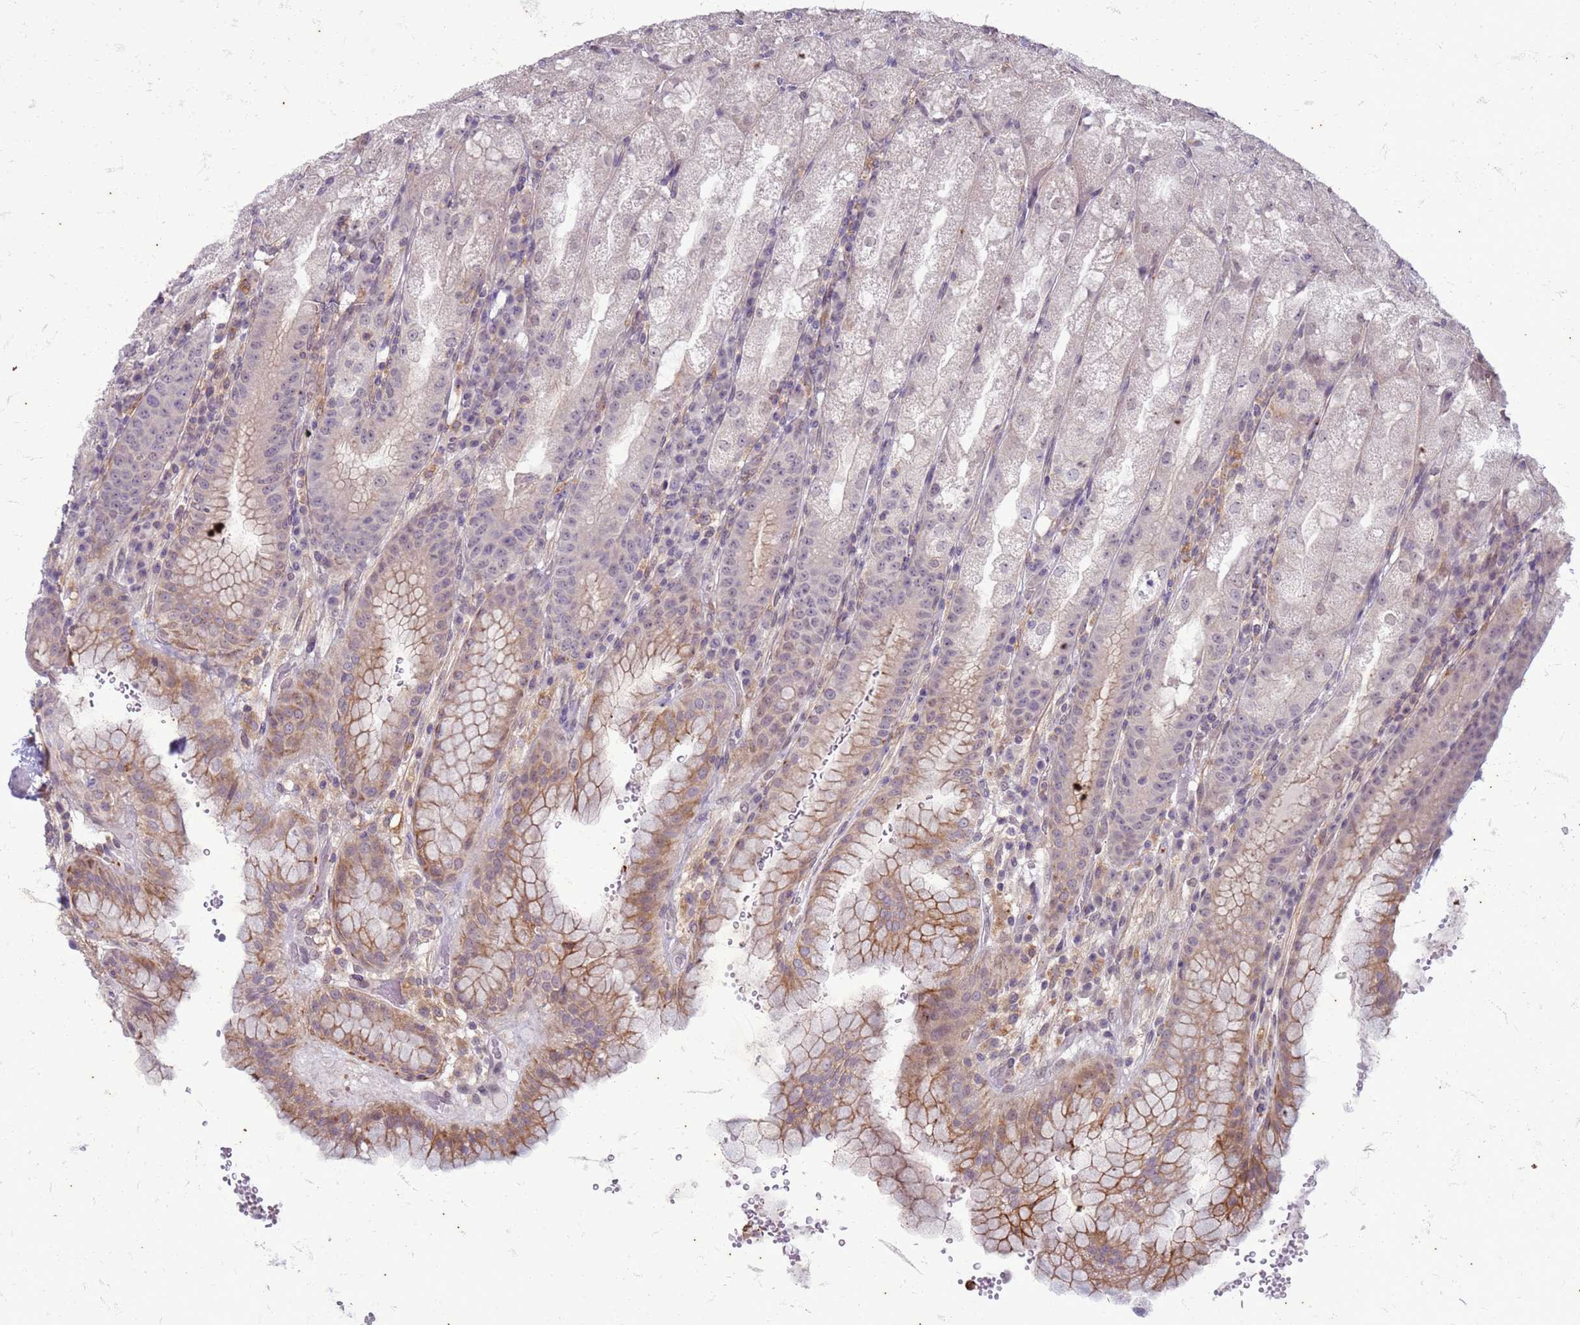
{"staining": {"intensity": "moderate", "quantity": "<25%", "location": "cytoplasmic/membranous"}, "tissue": "stomach", "cell_type": "Glandular cells", "image_type": "normal", "snomed": [{"axis": "morphology", "description": "Normal tissue, NOS"}, {"axis": "topography", "description": "Stomach, upper"}], "caption": "Immunohistochemistry image of unremarkable stomach stained for a protein (brown), which demonstrates low levels of moderate cytoplasmic/membranous positivity in approximately <25% of glandular cells.", "gene": "SLC15A3", "patient": {"sex": "male", "age": 52}}